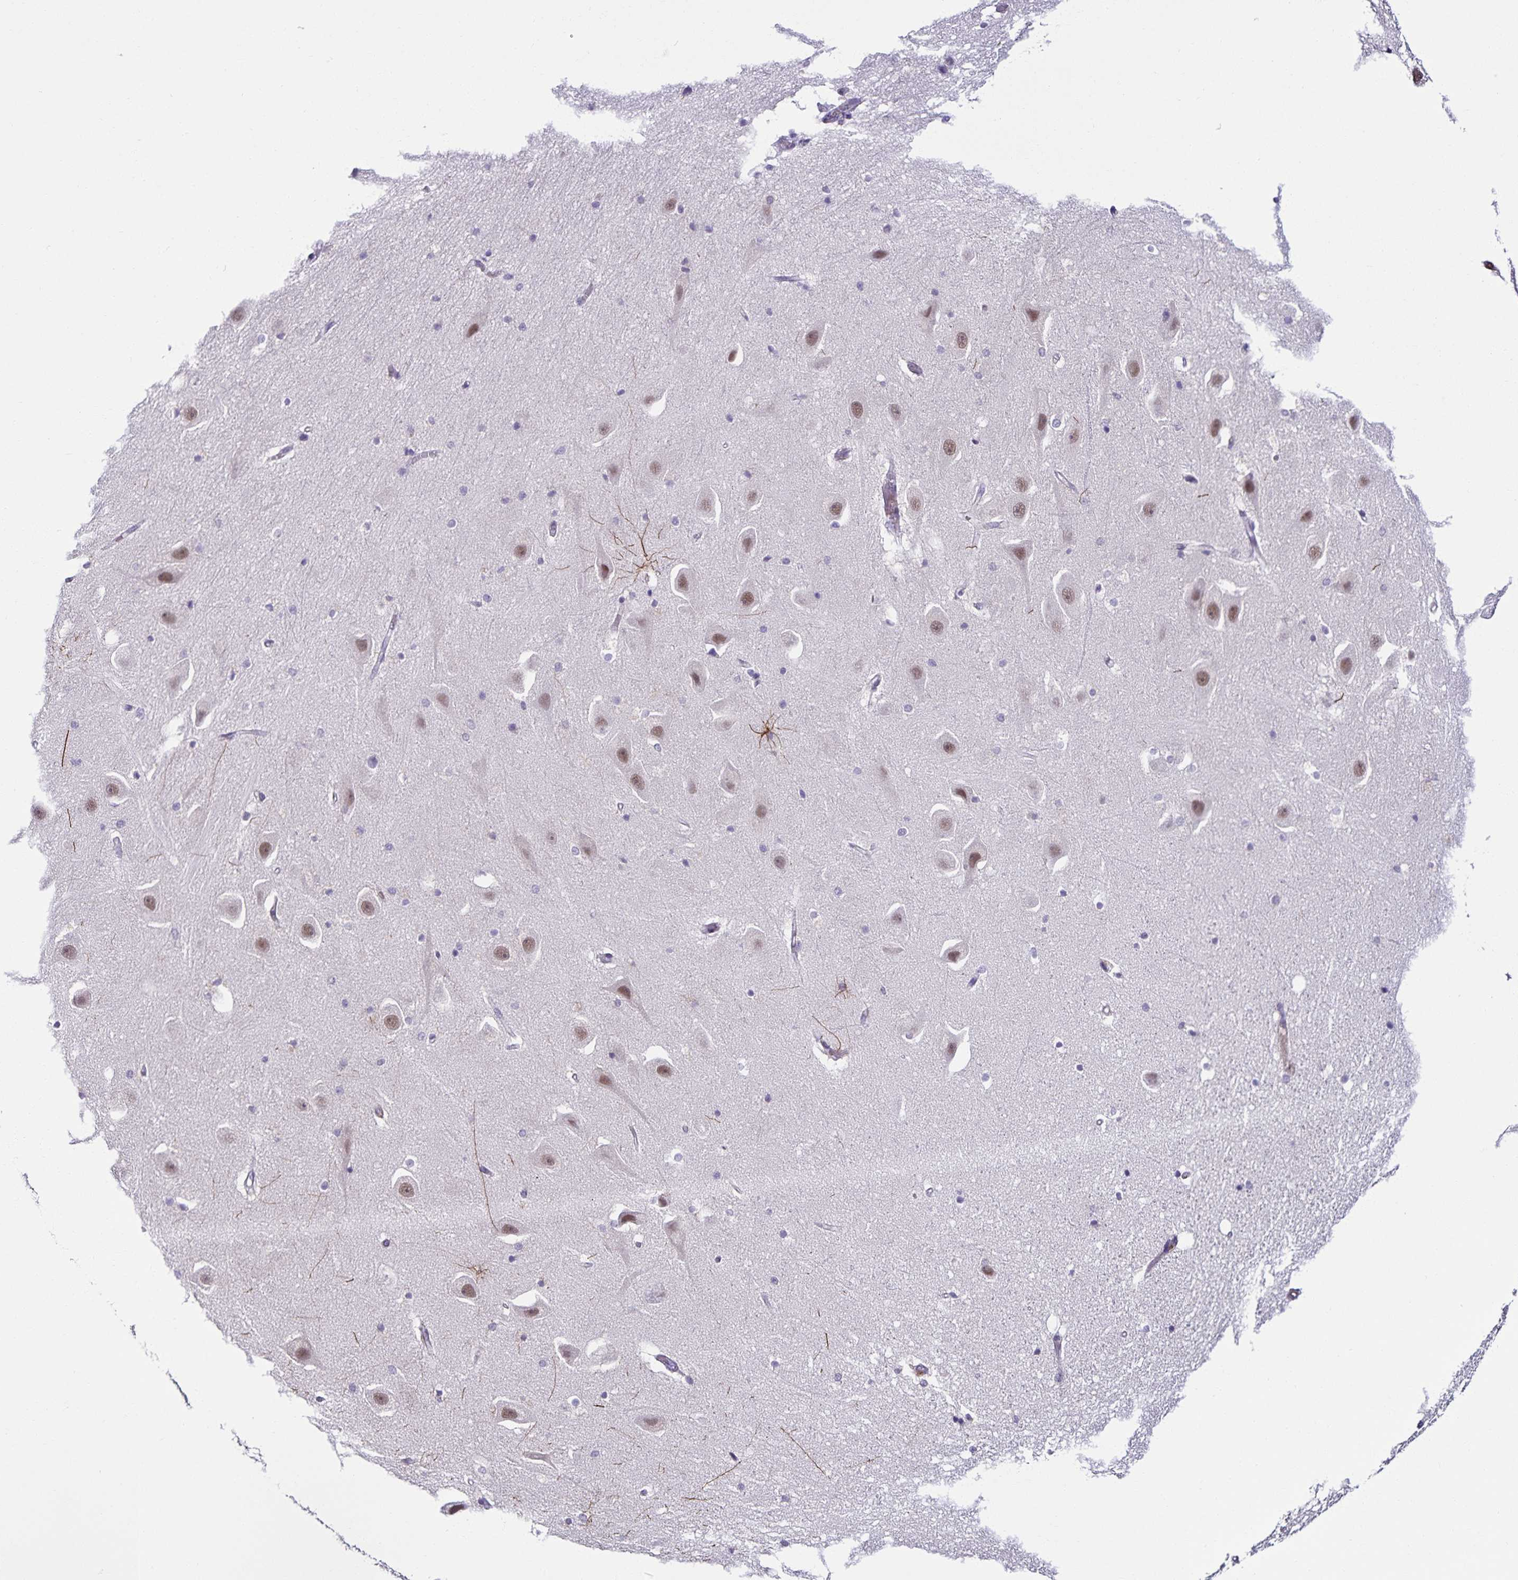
{"staining": {"intensity": "negative", "quantity": "none", "location": "none"}, "tissue": "hippocampus", "cell_type": "Glial cells", "image_type": "normal", "snomed": [{"axis": "morphology", "description": "Normal tissue, NOS"}, {"axis": "topography", "description": "Hippocampus"}], "caption": "The photomicrograph displays no staining of glial cells in unremarkable hippocampus. Brightfield microscopy of immunohistochemistry (IHC) stained with DAB (3,3'-diaminobenzidine) (brown) and hematoxylin (blue), captured at high magnification.", "gene": "STPG4", "patient": {"sex": "male", "age": 63}}